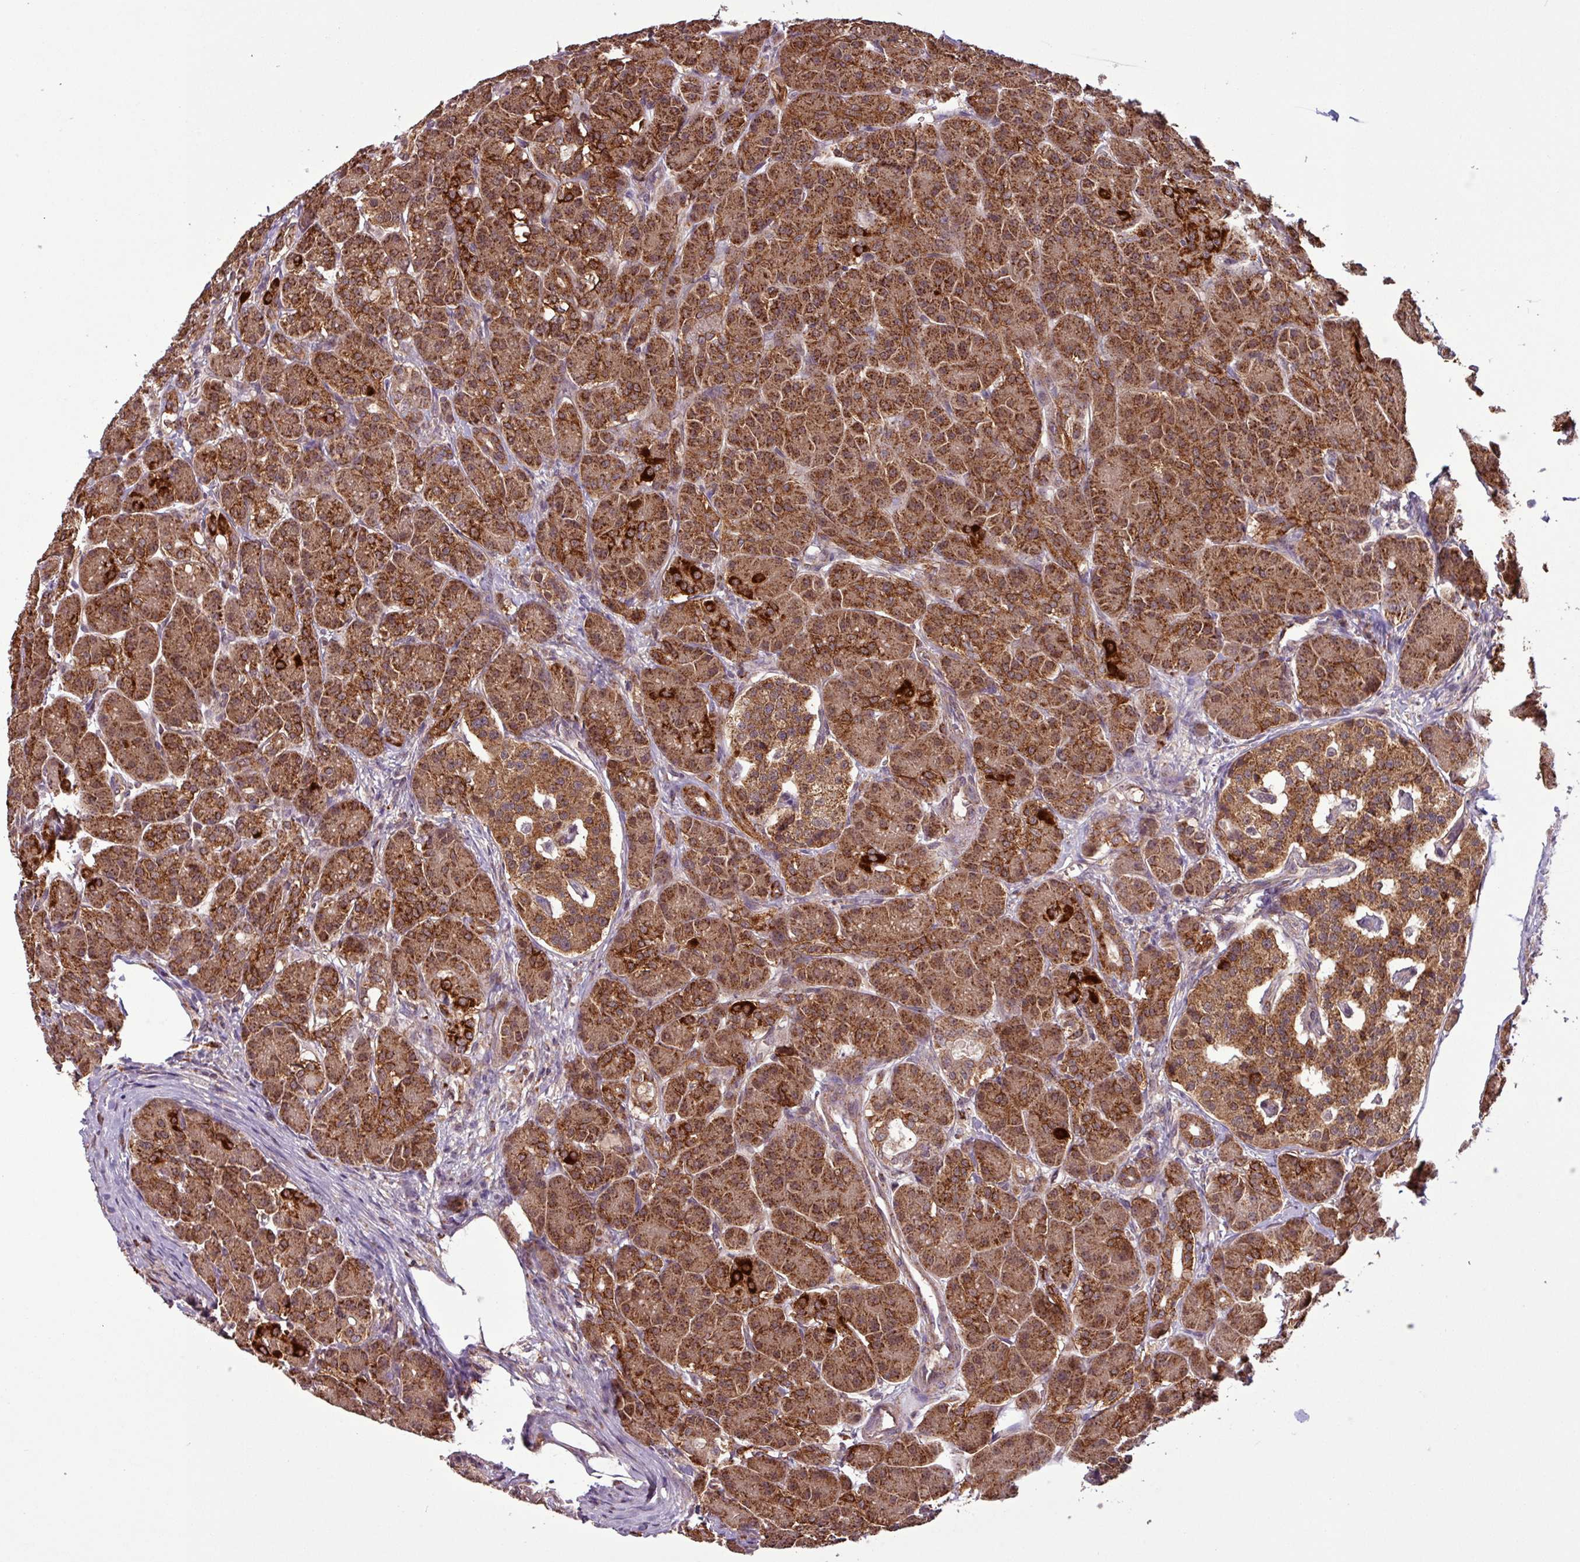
{"staining": {"intensity": "strong", "quantity": ">75%", "location": "cytoplasmic/membranous"}, "tissue": "pancreas", "cell_type": "Exocrine glandular cells", "image_type": "normal", "snomed": [{"axis": "morphology", "description": "Normal tissue, NOS"}, {"axis": "topography", "description": "Pancreas"}], "caption": "A brown stain highlights strong cytoplasmic/membranous positivity of a protein in exocrine glandular cells of normal human pancreas. (DAB (3,3'-diaminobenzidine) IHC, brown staining for protein, blue staining for nuclei).", "gene": "MCTP2", "patient": {"sex": "male", "age": 63}}